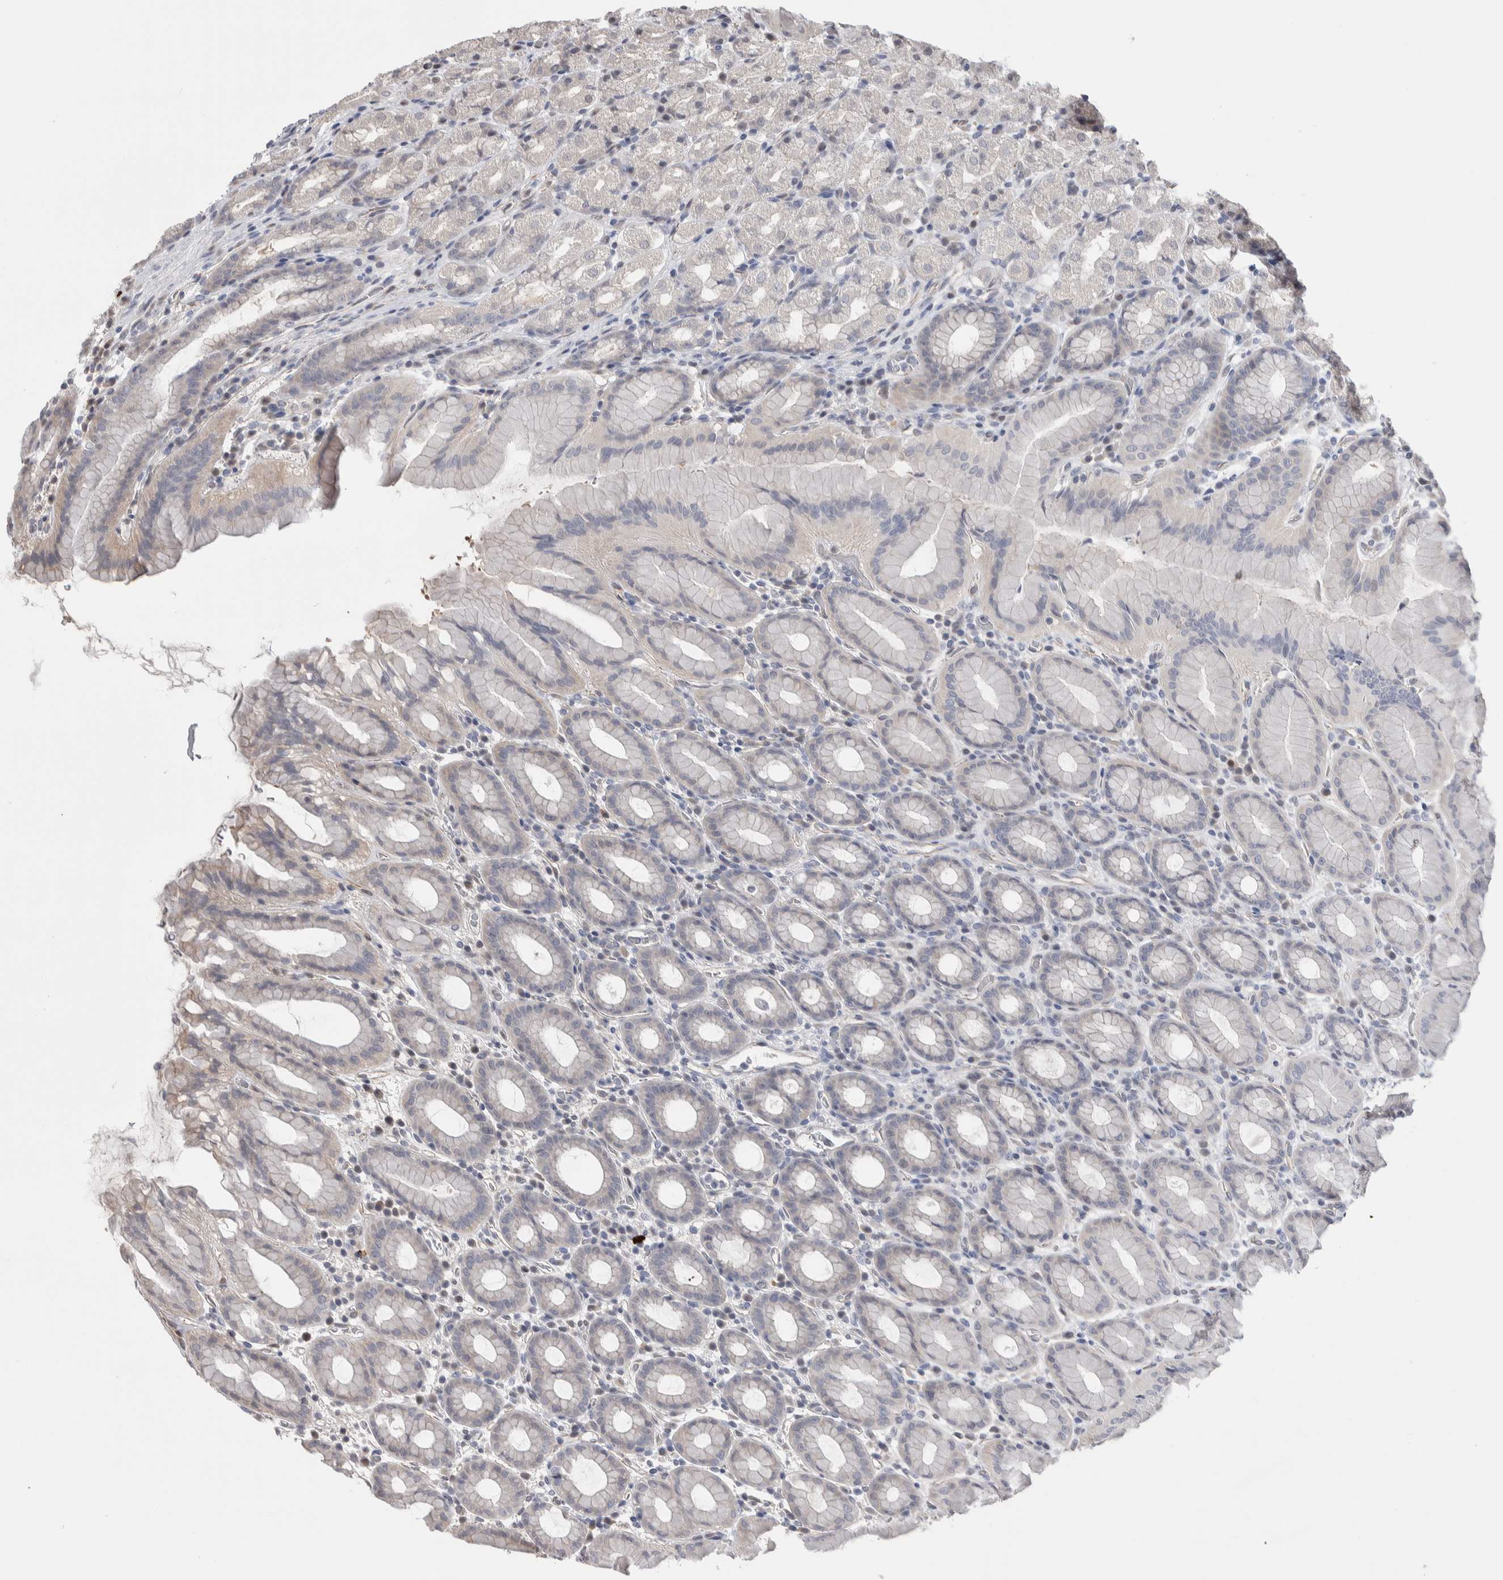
{"staining": {"intensity": "weak", "quantity": "<25%", "location": "nuclear"}, "tissue": "stomach", "cell_type": "Glandular cells", "image_type": "normal", "snomed": [{"axis": "morphology", "description": "Normal tissue, NOS"}, {"axis": "topography", "description": "Stomach, upper"}], "caption": "Glandular cells show no significant staining in benign stomach. (Brightfield microscopy of DAB immunohistochemistry at high magnification).", "gene": "ZBTB49", "patient": {"sex": "male", "age": 68}}